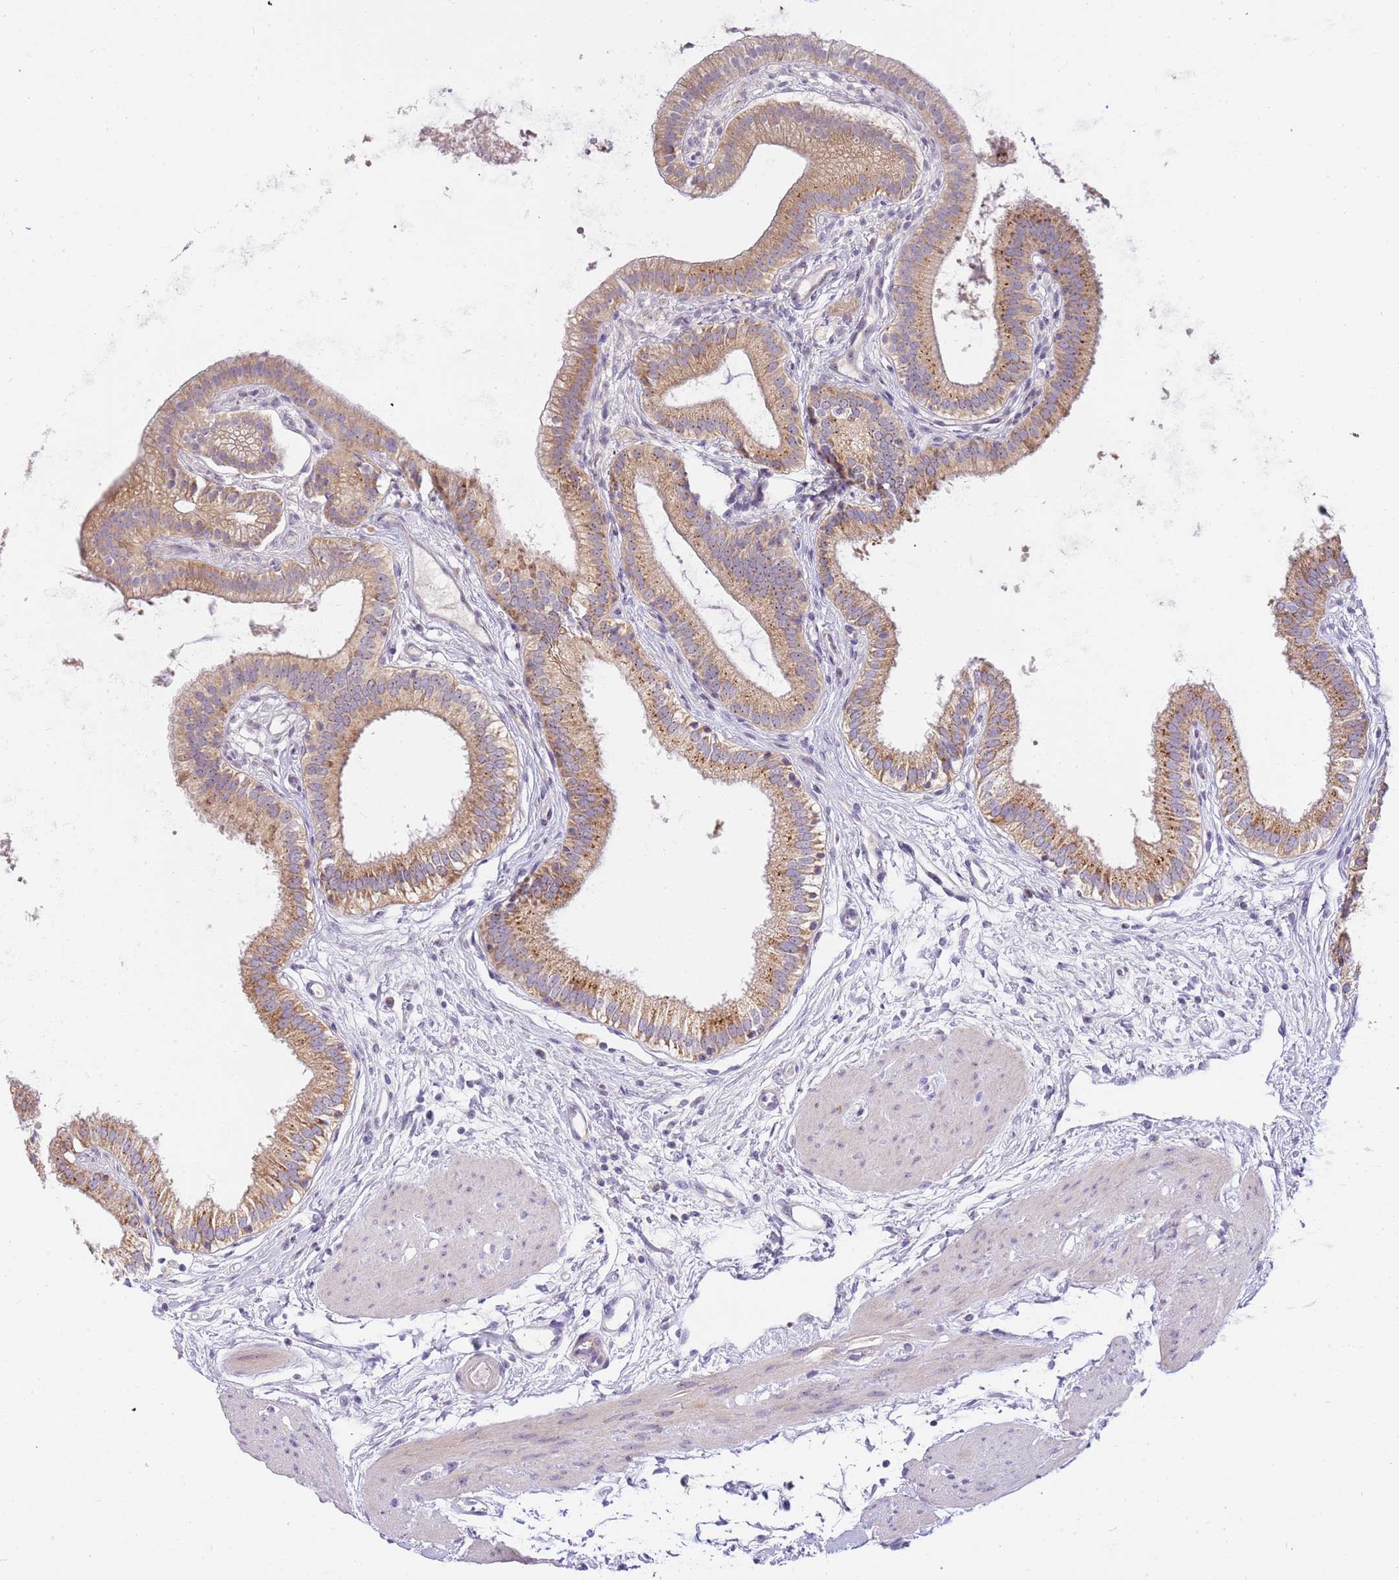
{"staining": {"intensity": "moderate", "quantity": ">75%", "location": "cytoplasmic/membranous"}, "tissue": "gallbladder", "cell_type": "Glandular cells", "image_type": "normal", "snomed": [{"axis": "morphology", "description": "Normal tissue, NOS"}, {"axis": "topography", "description": "Gallbladder"}], "caption": "Immunohistochemistry (IHC) histopathology image of normal gallbladder: gallbladder stained using immunohistochemistry exhibits medium levels of moderate protein expression localized specifically in the cytoplasmic/membranous of glandular cells, appearing as a cytoplasmic/membranous brown color.", "gene": "DNAJA3", "patient": {"sex": "female", "age": 54}}